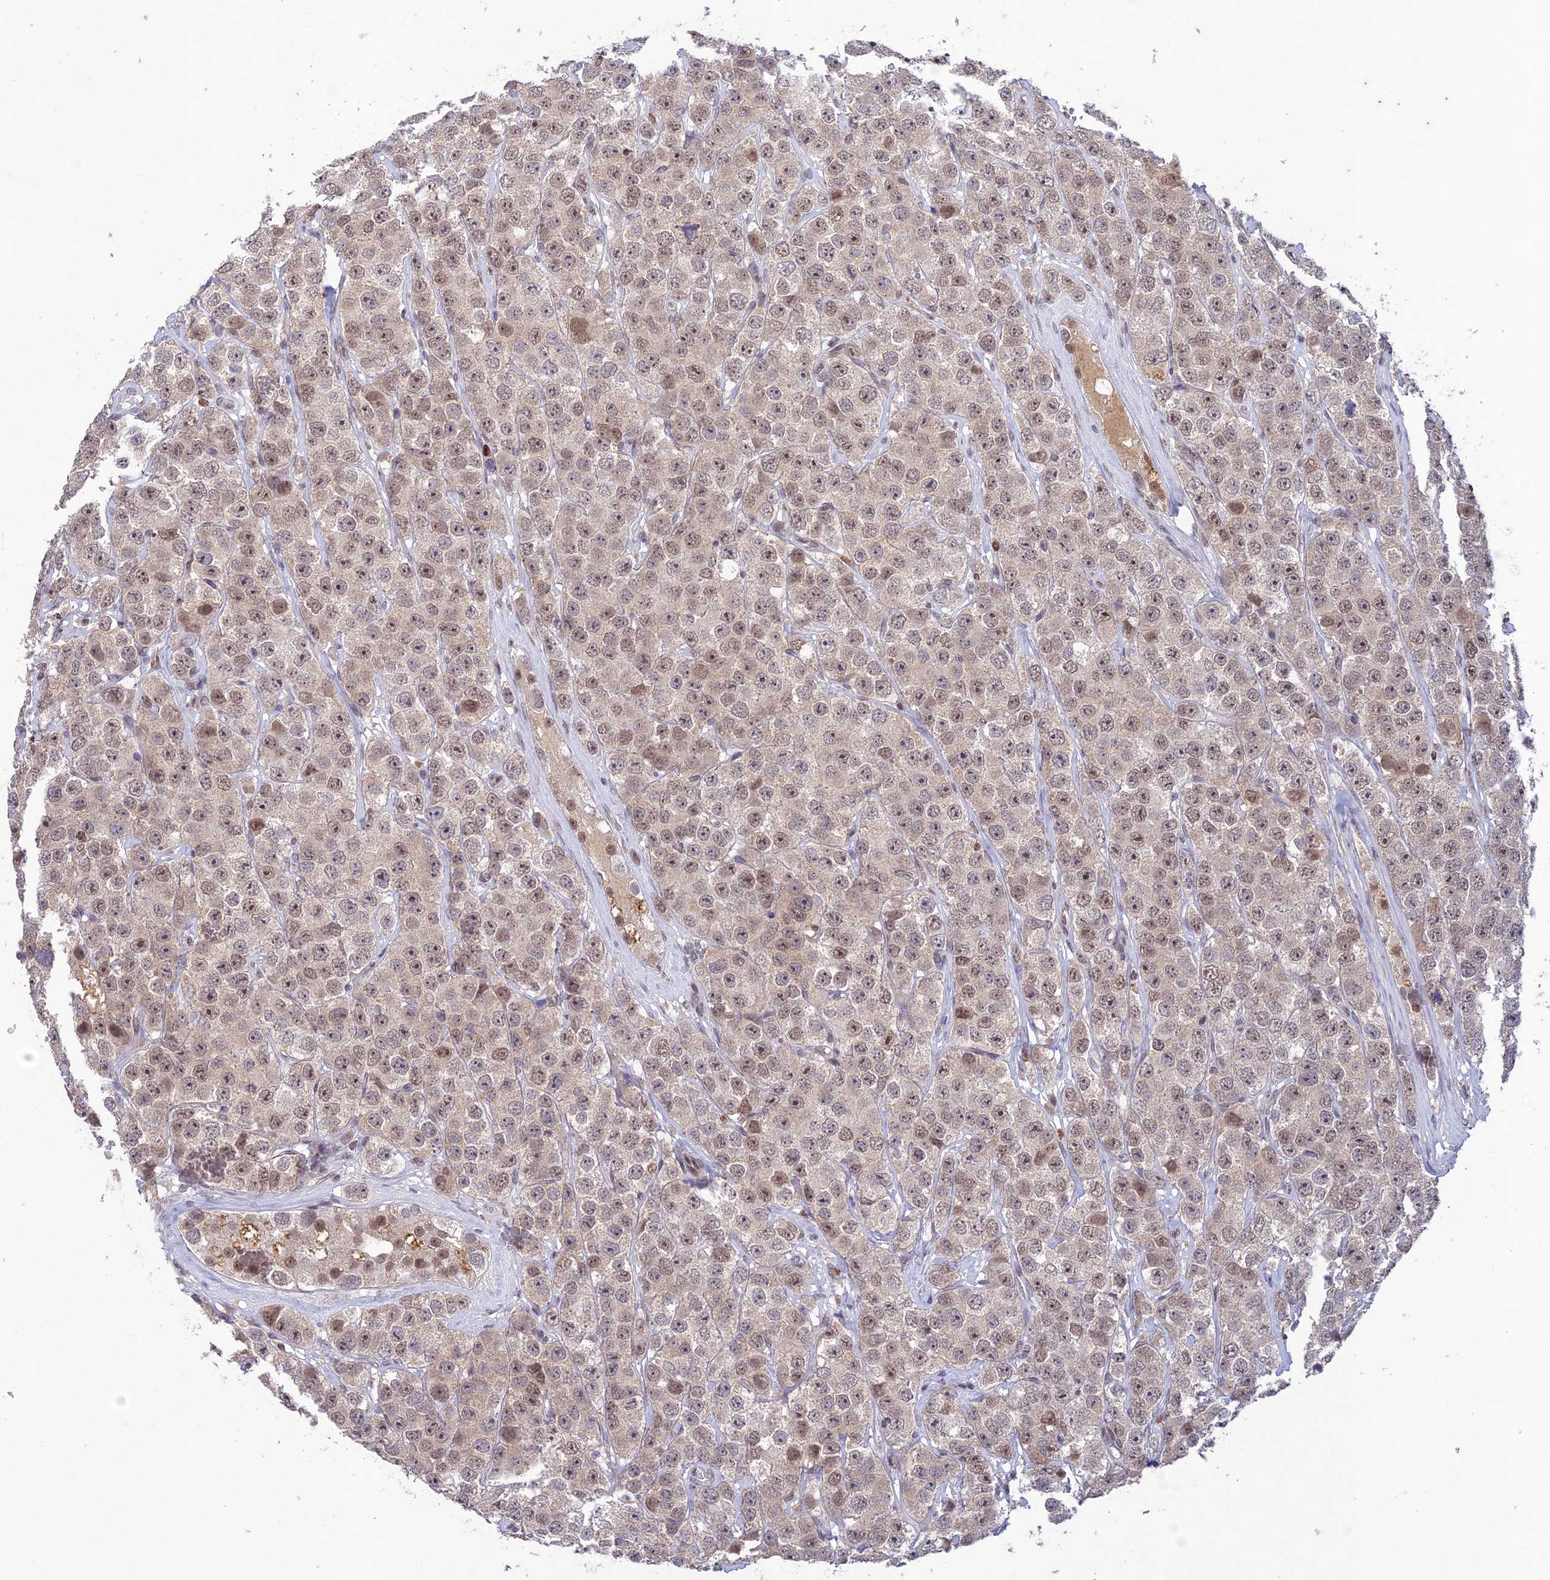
{"staining": {"intensity": "weak", "quantity": ">75%", "location": "nuclear"}, "tissue": "testis cancer", "cell_type": "Tumor cells", "image_type": "cancer", "snomed": [{"axis": "morphology", "description": "Seminoma, NOS"}, {"axis": "topography", "description": "Testis"}], "caption": "The micrograph demonstrates staining of seminoma (testis), revealing weak nuclear protein expression (brown color) within tumor cells.", "gene": "POP4", "patient": {"sex": "male", "age": 28}}